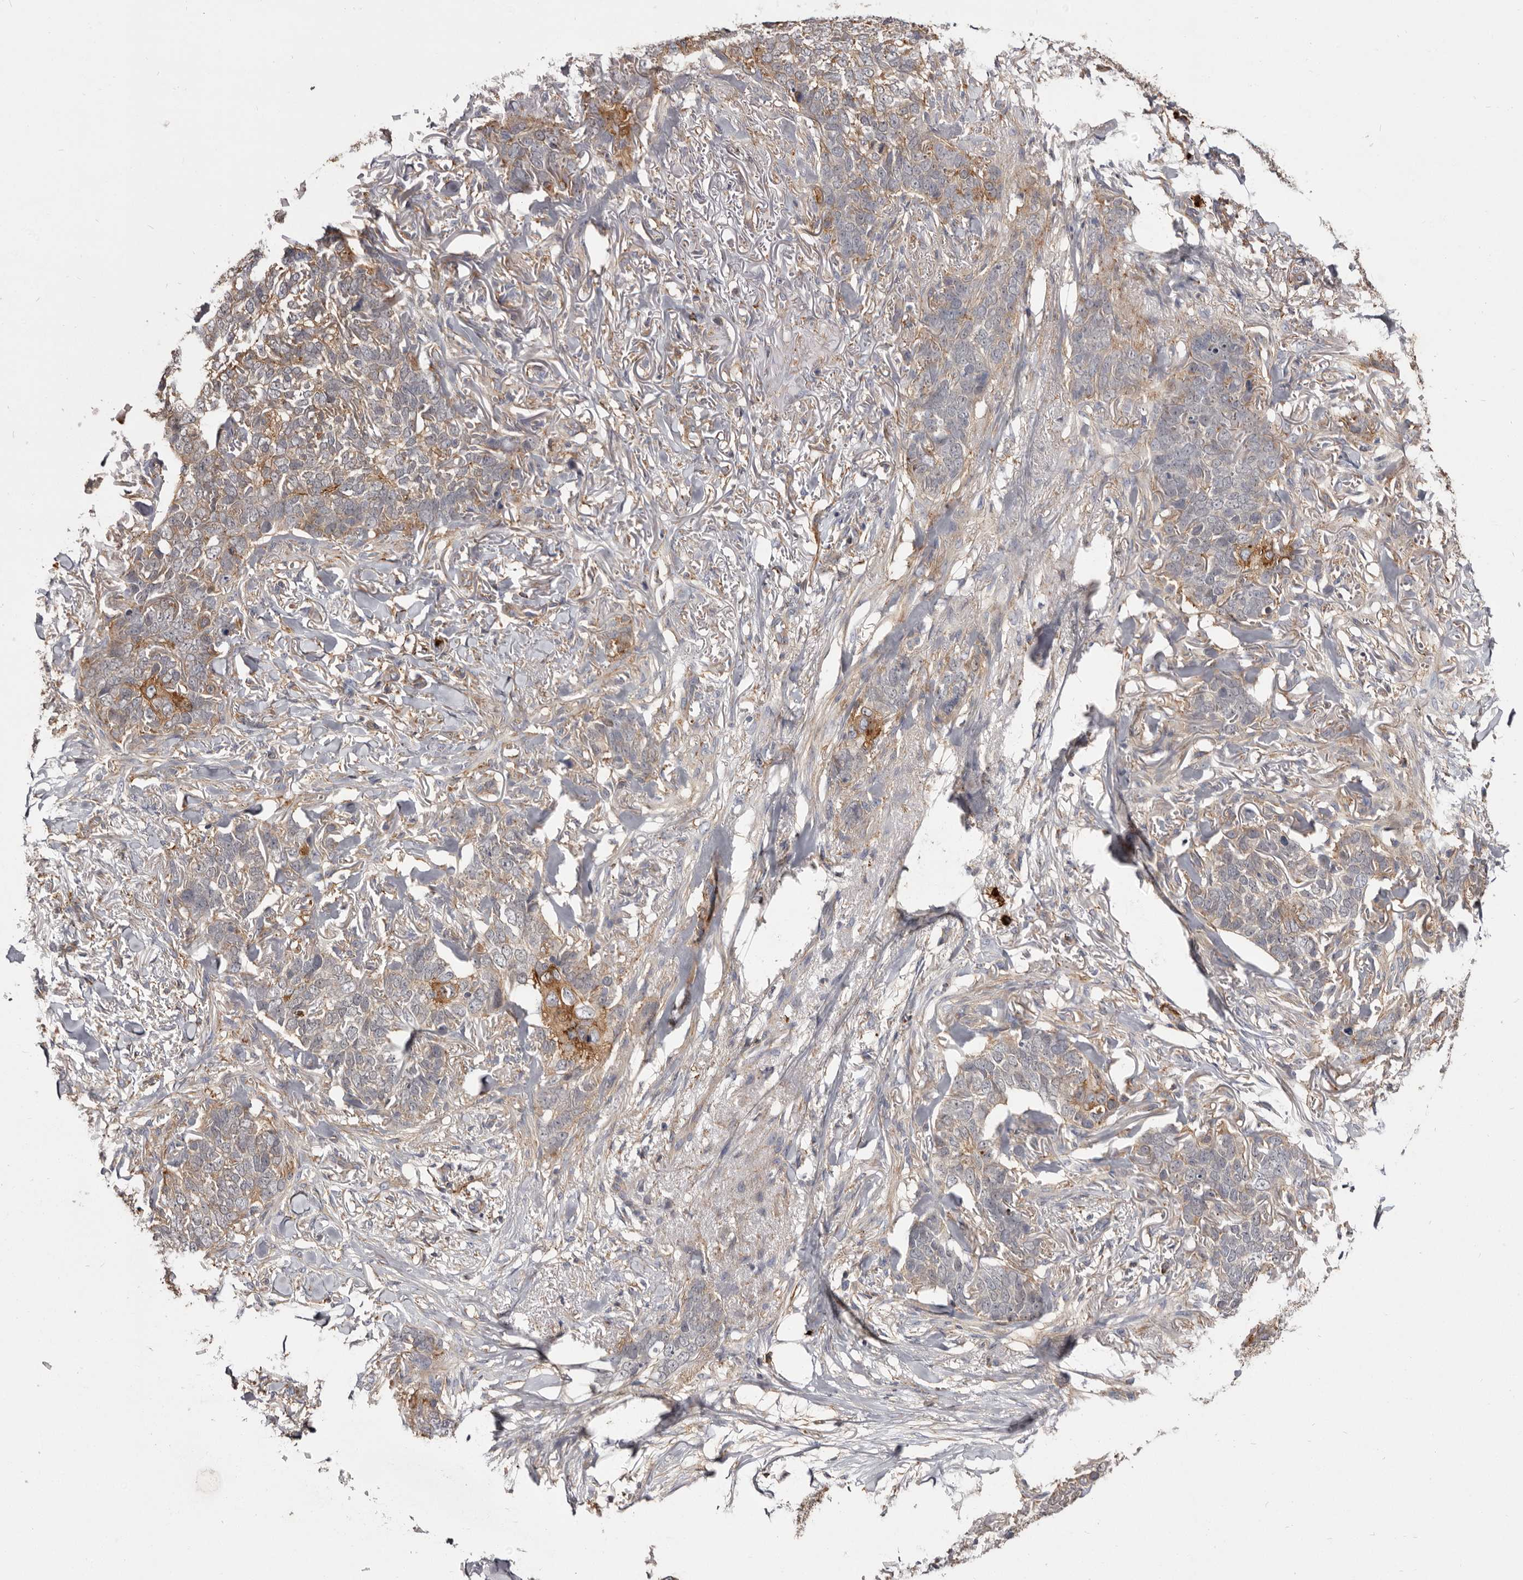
{"staining": {"intensity": "moderate", "quantity": "<25%", "location": "cytoplasmic/membranous"}, "tissue": "skin cancer", "cell_type": "Tumor cells", "image_type": "cancer", "snomed": [{"axis": "morphology", "description": "Normal tissue, NOS"}, {"axis": "morphology", "description": "Basal cell carcinoma"}, {"axis": "topography", "description": "Skin"}], "caption": "A brown stain highlights moderate cytoplasmic/membranous staining of a protein in skin basal cell carcinoma tumor cells.", "gene": "TPD52", "patient": {"sex": "male", "age": 77}}